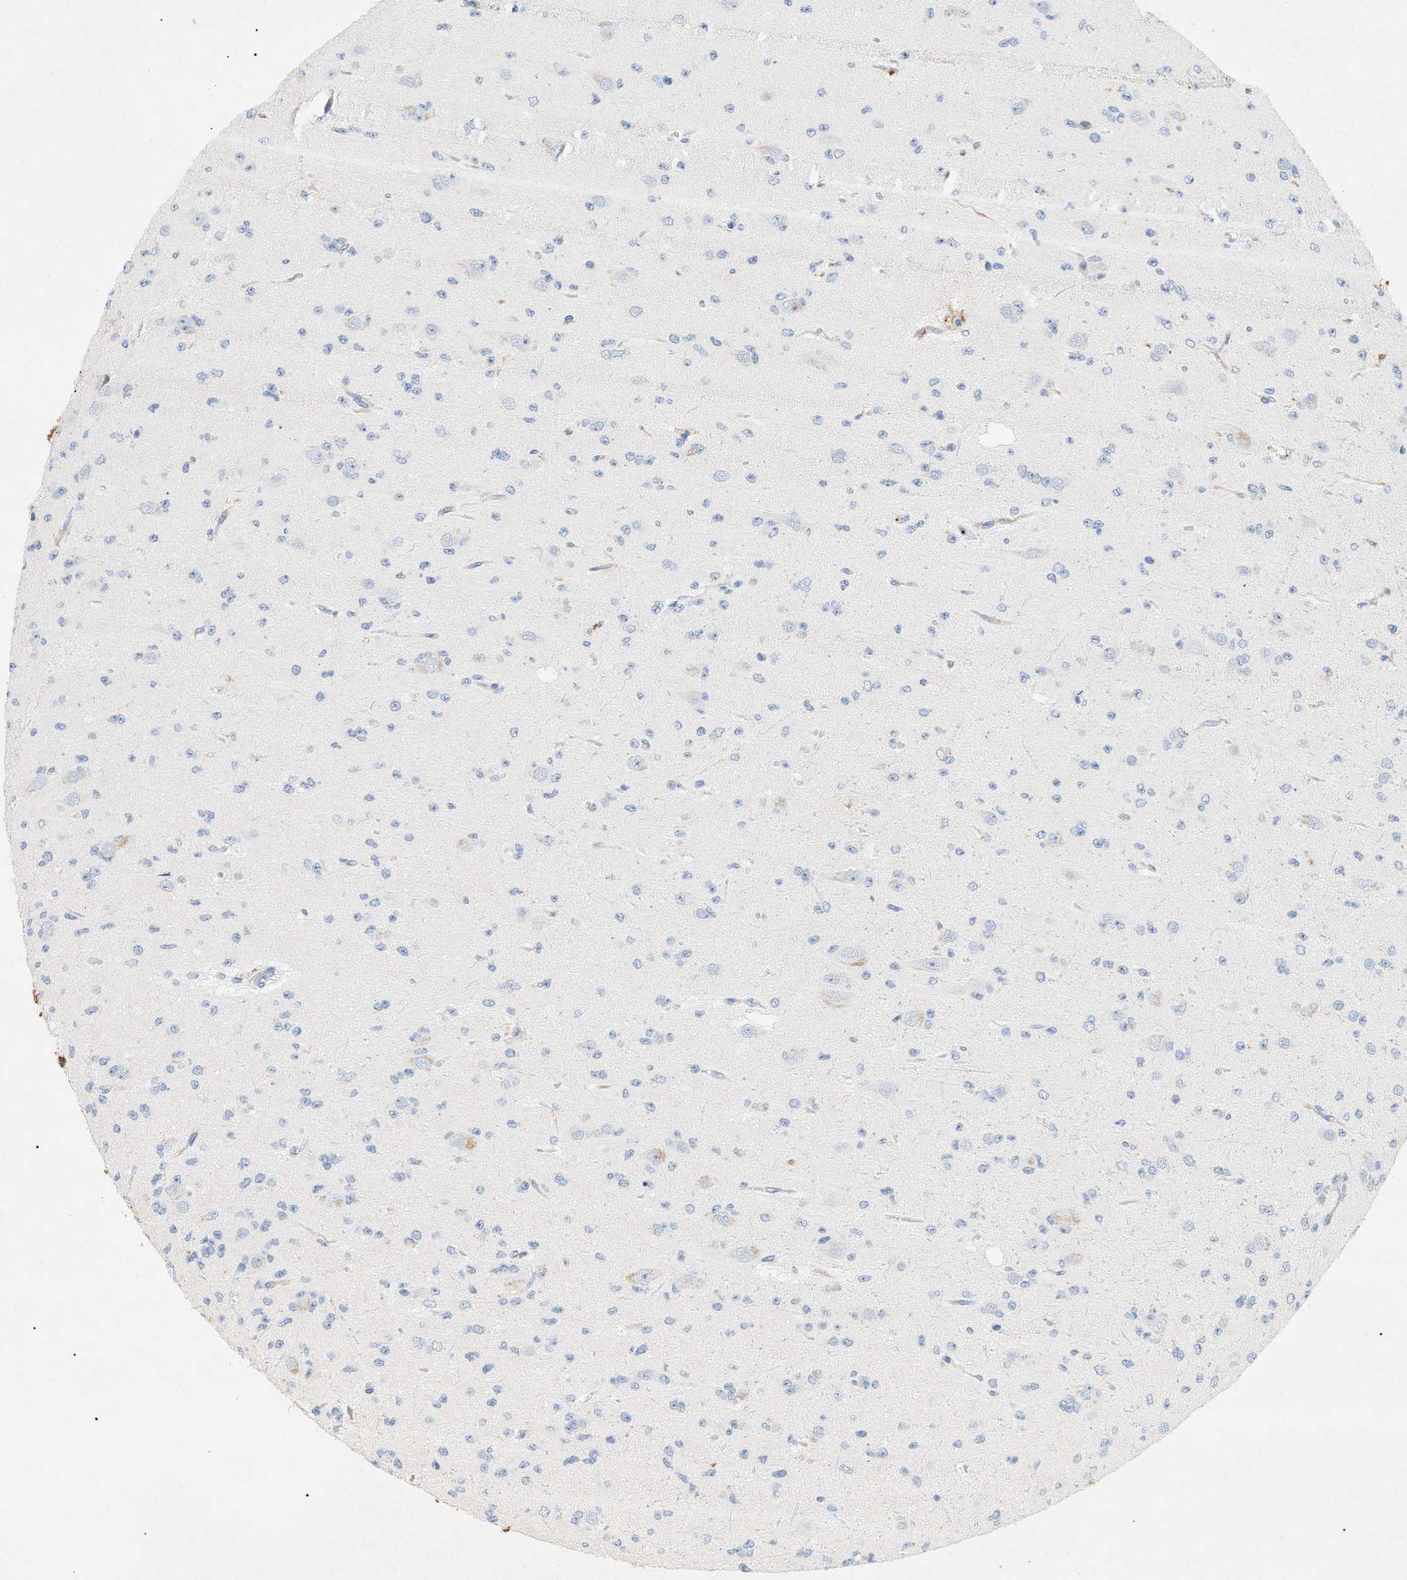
{"staining": {"intensity": "negative", "quantity": "none", "location": "none"}, "tissue": "glioma", "cell_type": "Tumor cells", "image_type": "cancer", "snomed": [{"axis": "morphology", "description": "Glioma, malignant, Low grade"}, {"axis": "topography", "description": "Brain"}], "caption": "Tumor cells show no significant positivity in malignant low-grade glioma.", "gene": "CFH", "patient": {"sex": "male", "age": 38}}